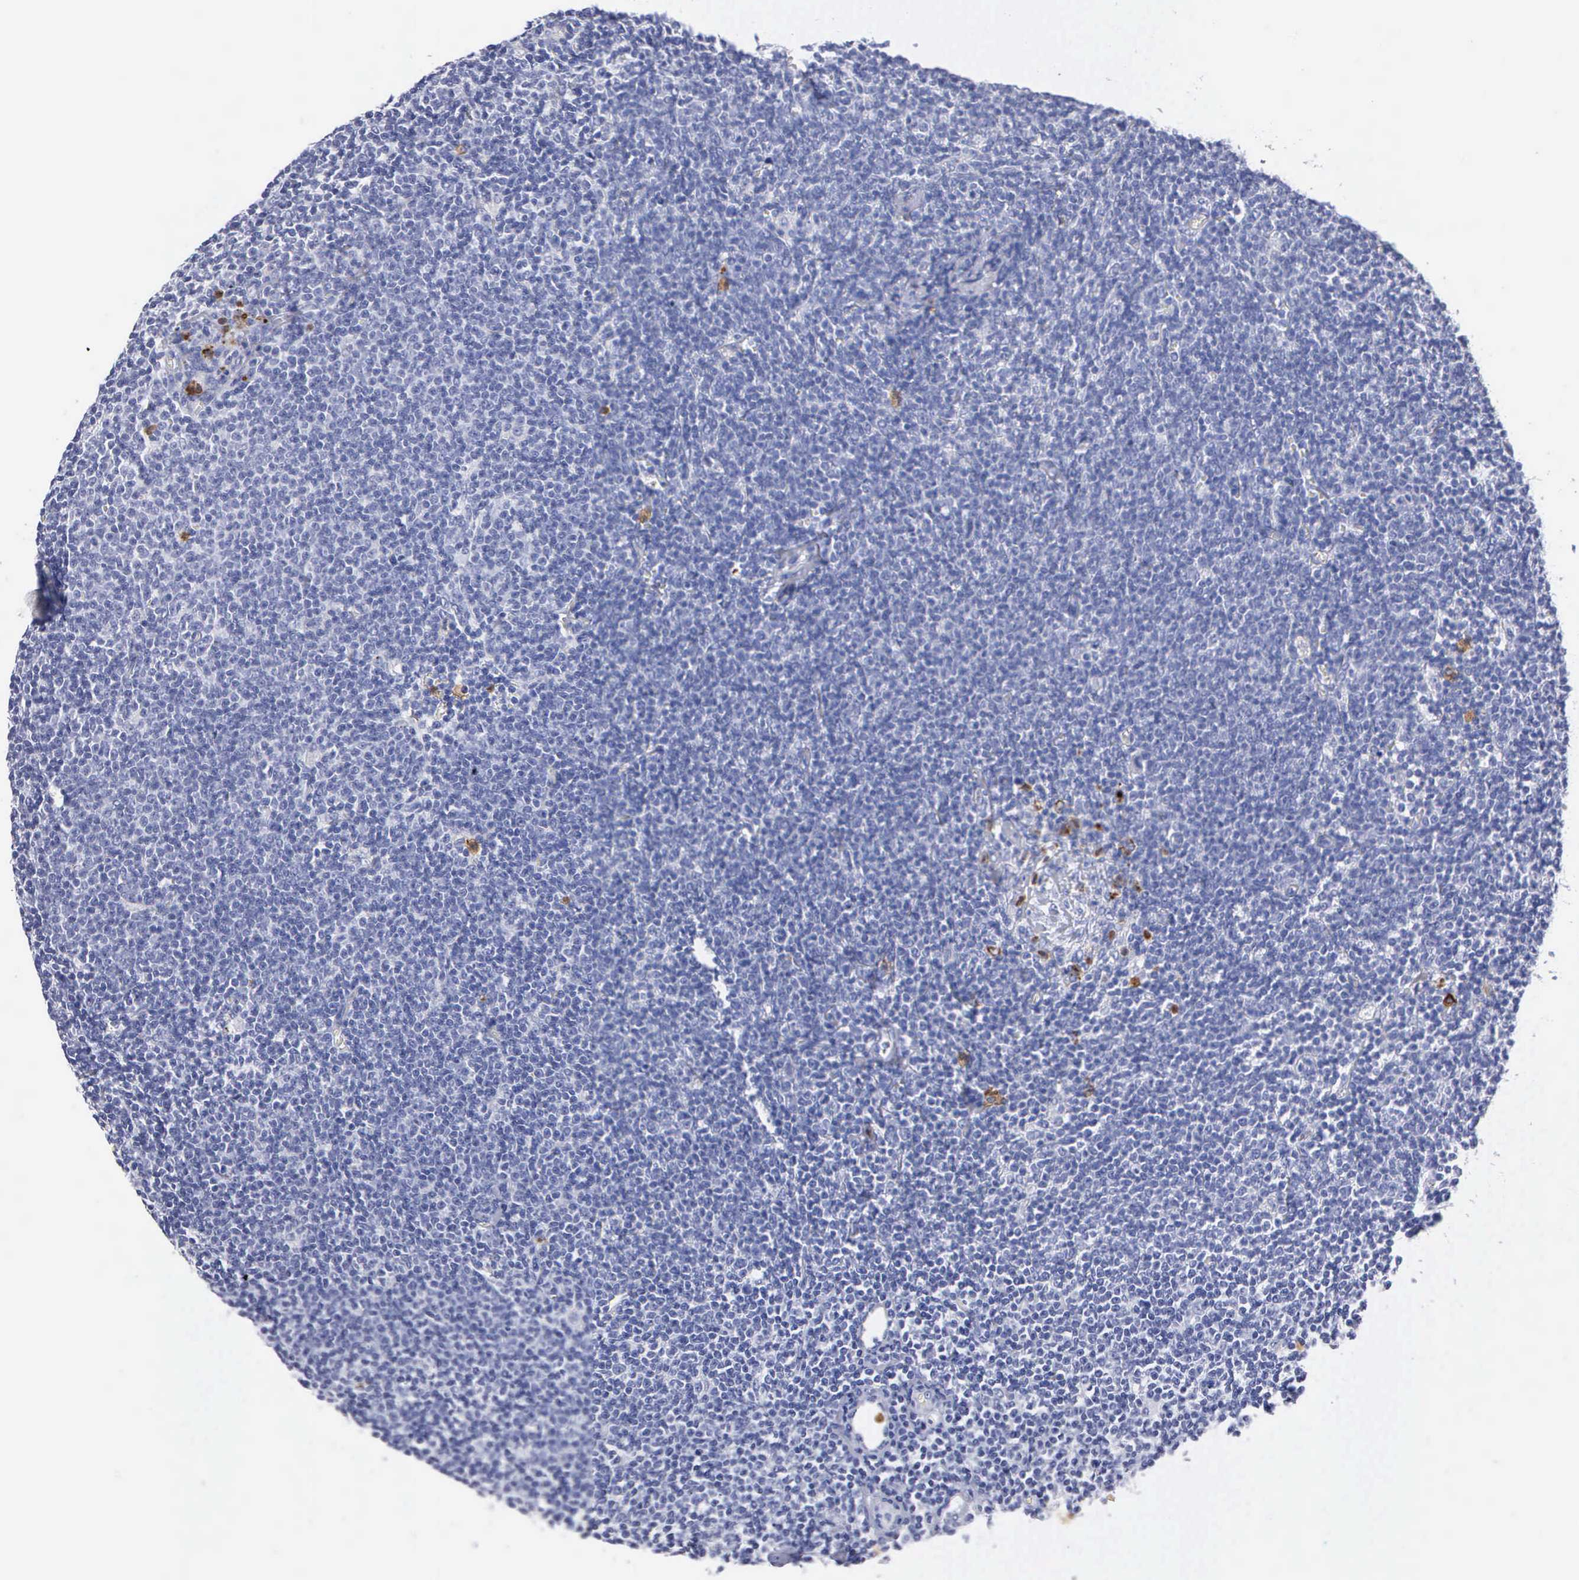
{"staining": {"intensity": "negative", "quantity": "none", "location": "none"}, "tissue": "lymphoma", "cell_type": "Tumor cells", "image_type": "cancer", "snomed": [{"axis": "morphology", "description": "Malignant lymphoma, non-Hodgkin's type, Low grade"}, {"axis": "topography", "description": "Lymph node"}], "caption": "High magnification brightfield microscopy of malignant lymphoma, non-Hodgkin's type (low-grade) stained with DAB (brown) and counterstained with hematoxylin (blue): tumor cells show no significant positivity.", "gene": "CTSG", "patient": {"sex": "male", "age": 65}}